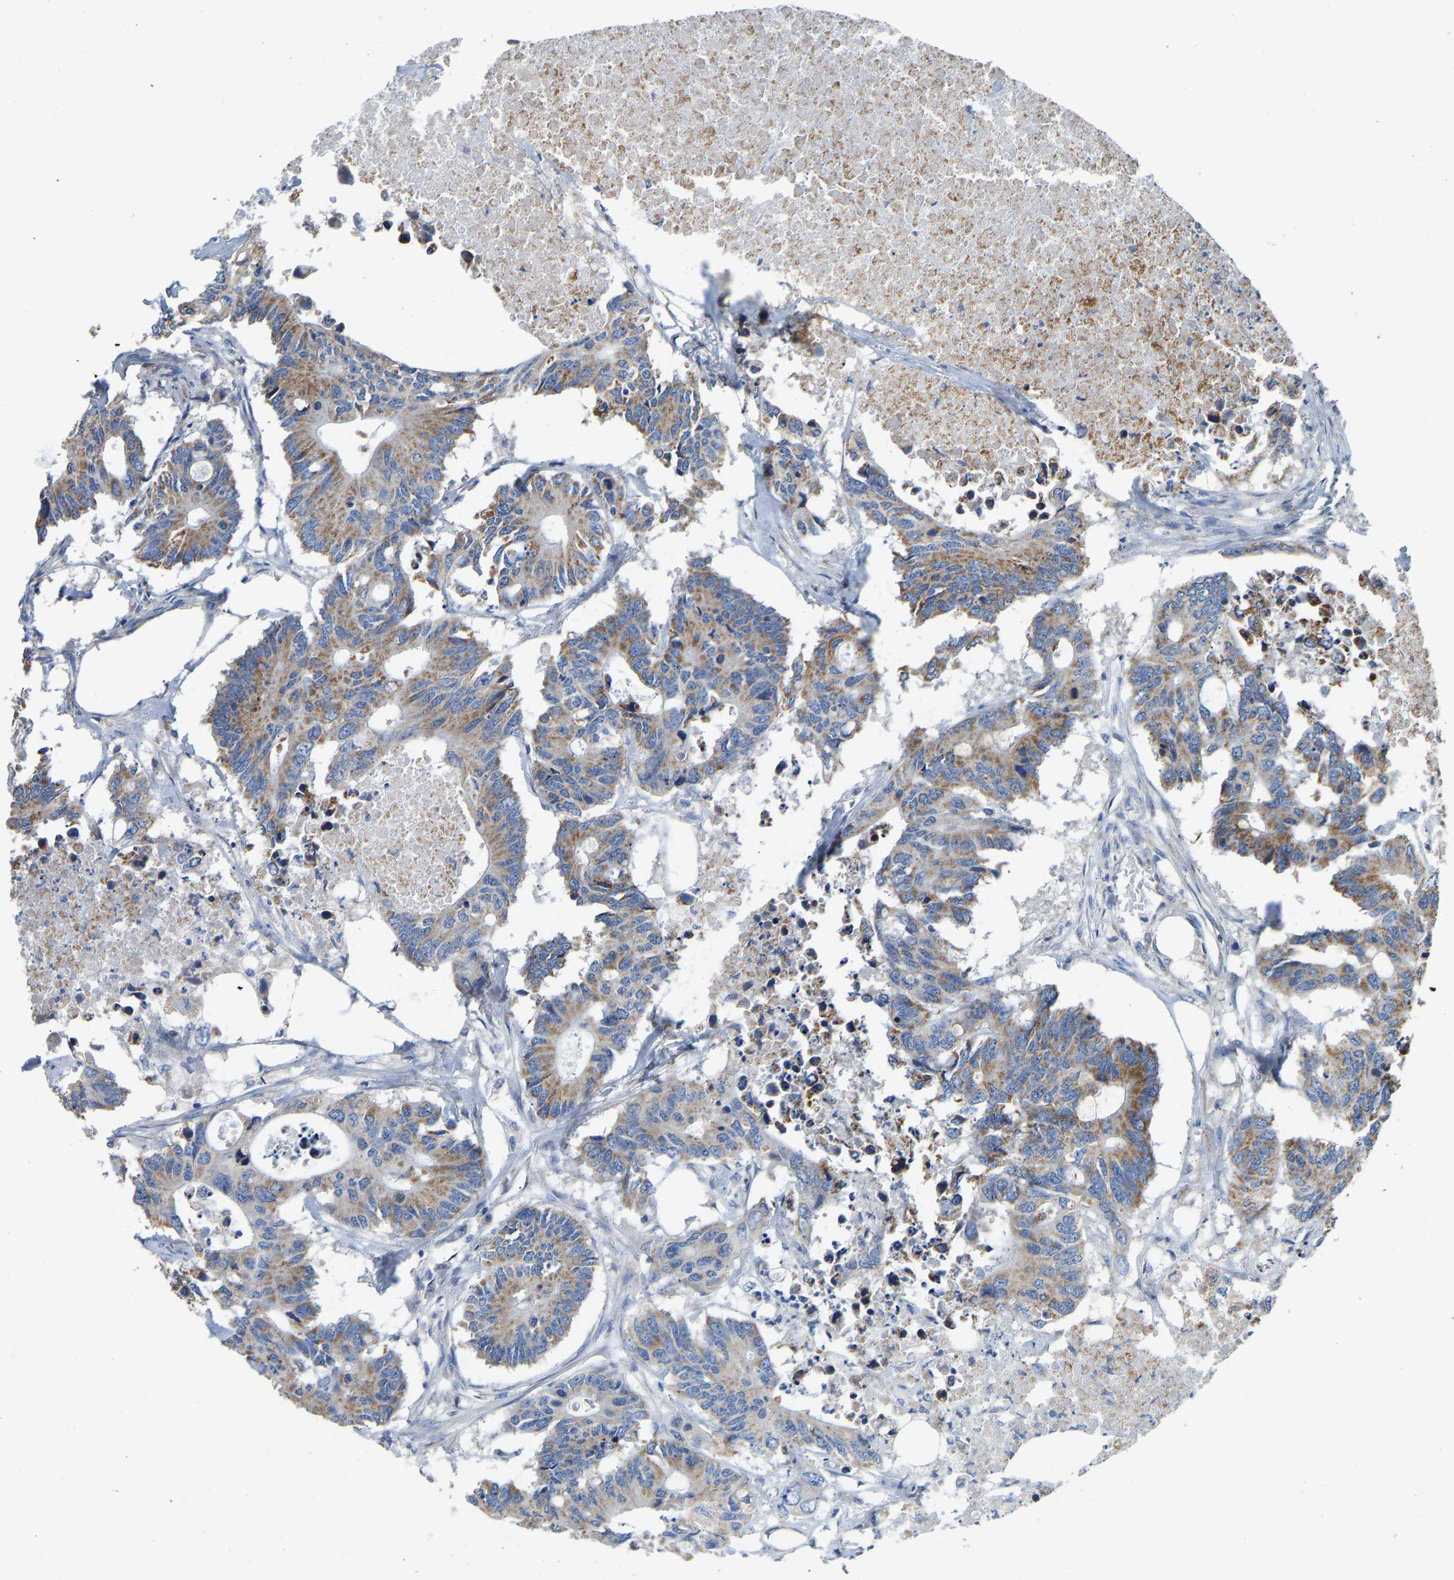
{"staining": {"intensity": "moderate", "quantity": ">75%", "location": "cytoplasmic/membranous"}, "tissue": "colorectal cancer", "cell_type": "Tumor cells", "image_type": "cancer", "snomed": [{"axis": "morphology", "description": "Adenocarcinoma, NOS"}, {"axis": "topography", "description": "Colon"}], "caption": "The histopathology image displays immunohistochemical staining of colorectal cancer. There is moderate cytoplasmic/membranous expression is appreciated in about >75% of tumor cells.", "gene": "TMEM150A", "patient": {"sex": "male", "age": 71}}